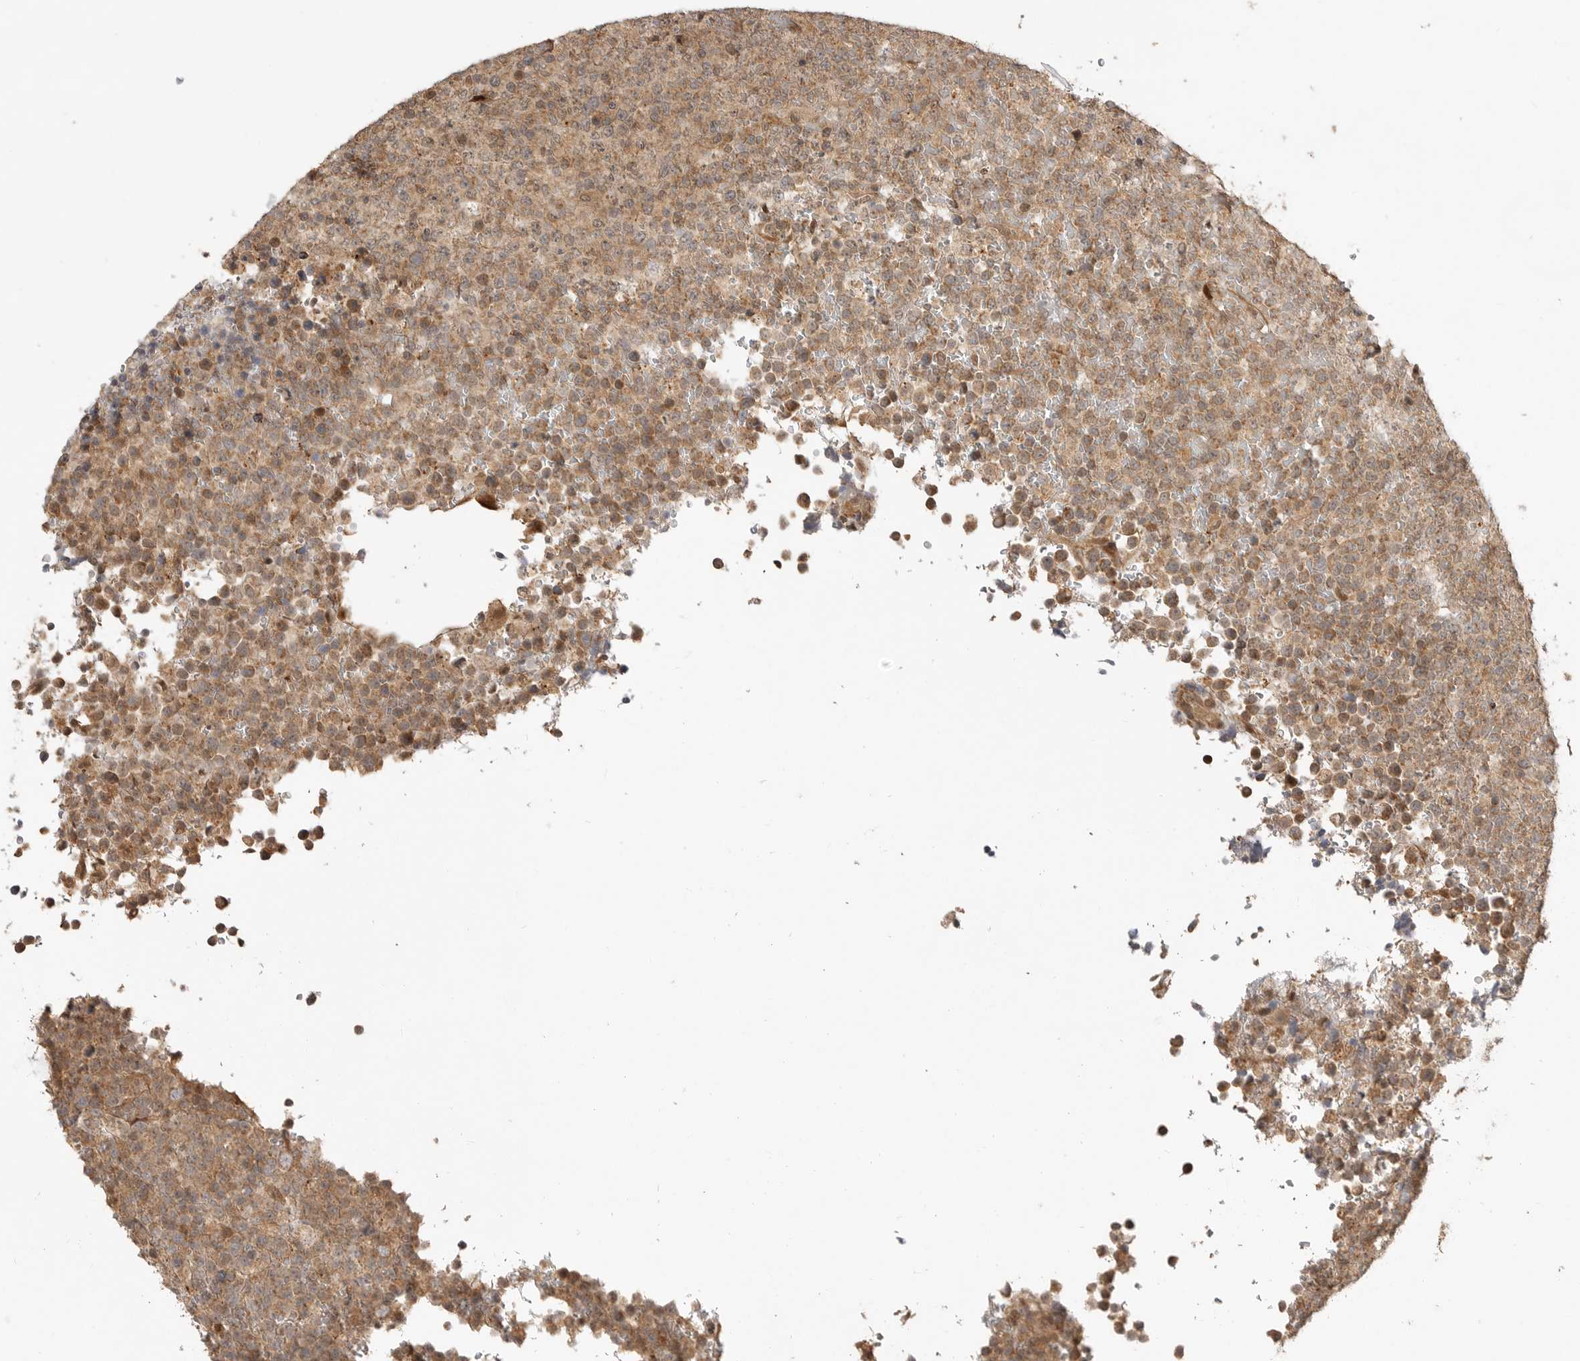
{"staining": {"intensity": "weak", "quantity": ">75%", "location": "cytoplasmic/membranous"}, "tissue": "lymphoma", "cell_type": "Tumor cells", "image_type": "cancer", "snomed": [{"axis": "morphology", "description": "Malignant lymphoma, non-Hodgkin's type, High grade"}, {"axis": "topography", "description": "Lymph node"}], "caption": "Immunohistochemical staining of human lymphoma exhibits low levels of weak cytoplasmic/membranous expression in approximately >75% of tumor cells. (DAB (3,3'-diaminobenzidine) = brown stain, brightfield microscopy at high magnification).", "gene": "ADPRS", "patient": {"sex": "male", "age": 13}}